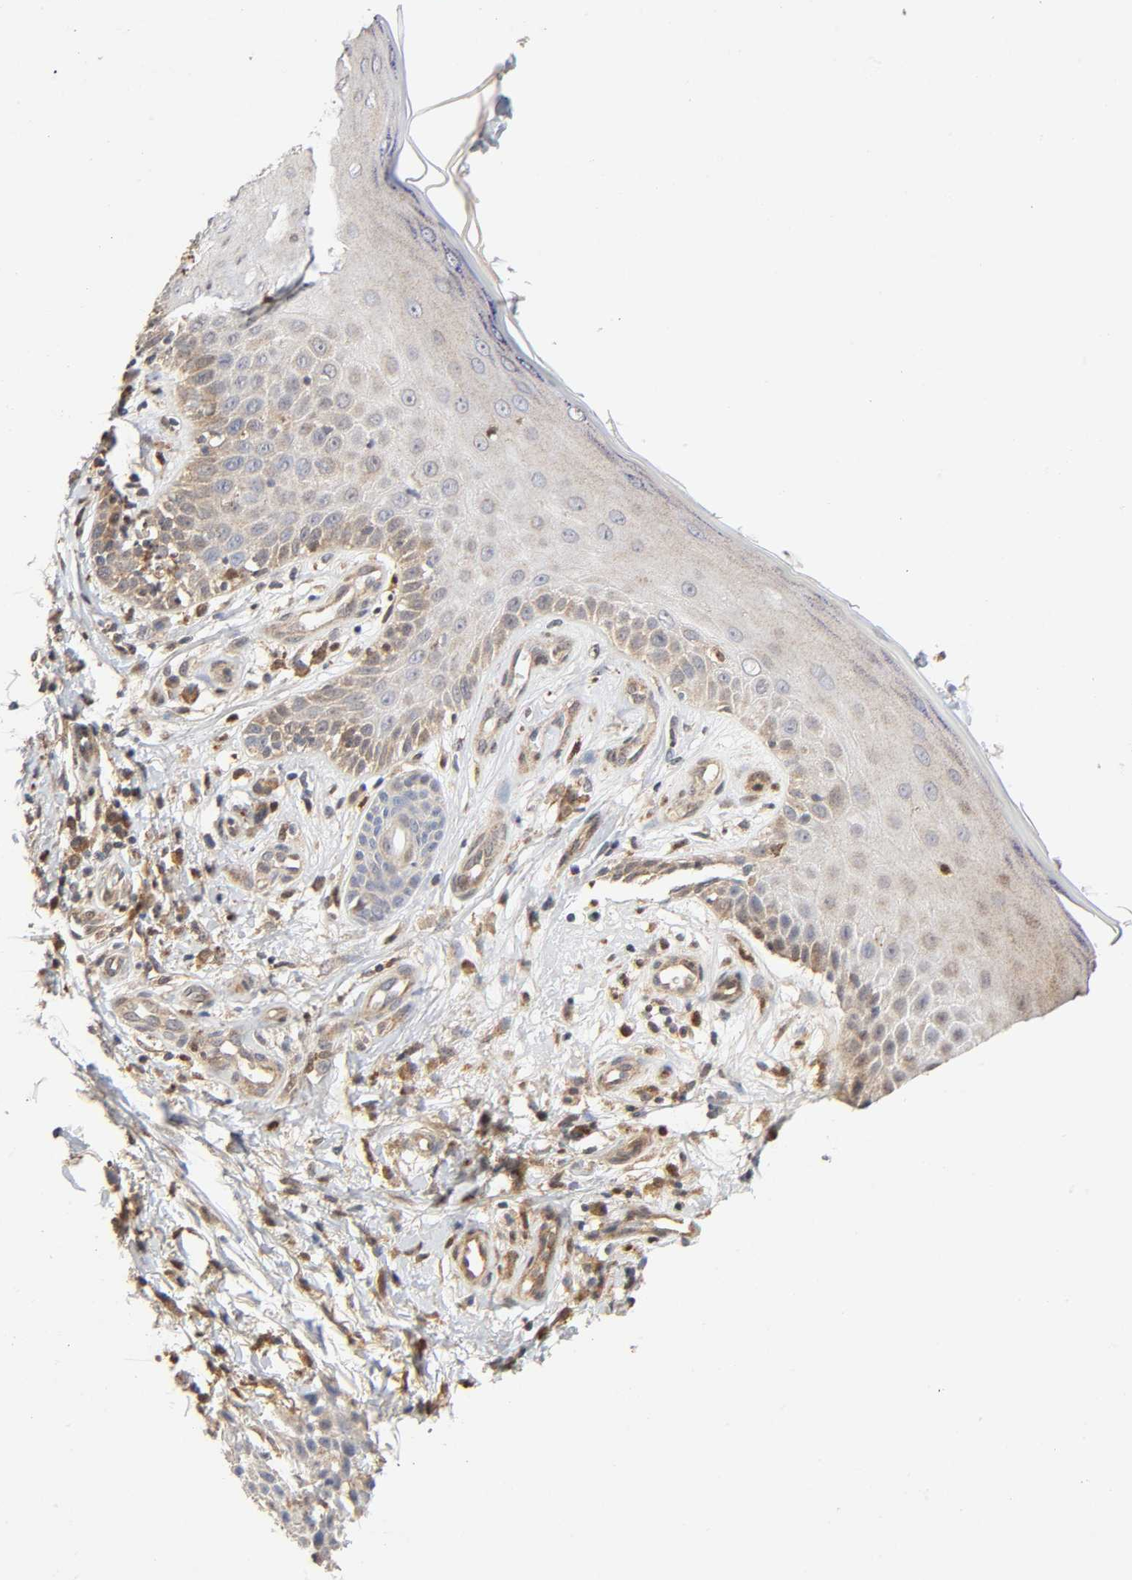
{"staining": {"intensity": "weak", "quantity": ">75%", "location": "cytoplasmic/membranous"}, "tissue": "skin cancer", "cell_type": "Tumor cells", "image_type": "cancer", "snomed": [{"axis": "morphology", "description": "Squamous cell carcinoma, NOS"}, {"axis": "topography", "description": "Skin"}], "caption": "A histopathology image of skin squamous cell carcinoma stained for a protein exhibits weak cytoplasmic/membranous brown staining in tumor cells.", "gene": "CASP9", "patient": {"sex": "female", "age": 42}}